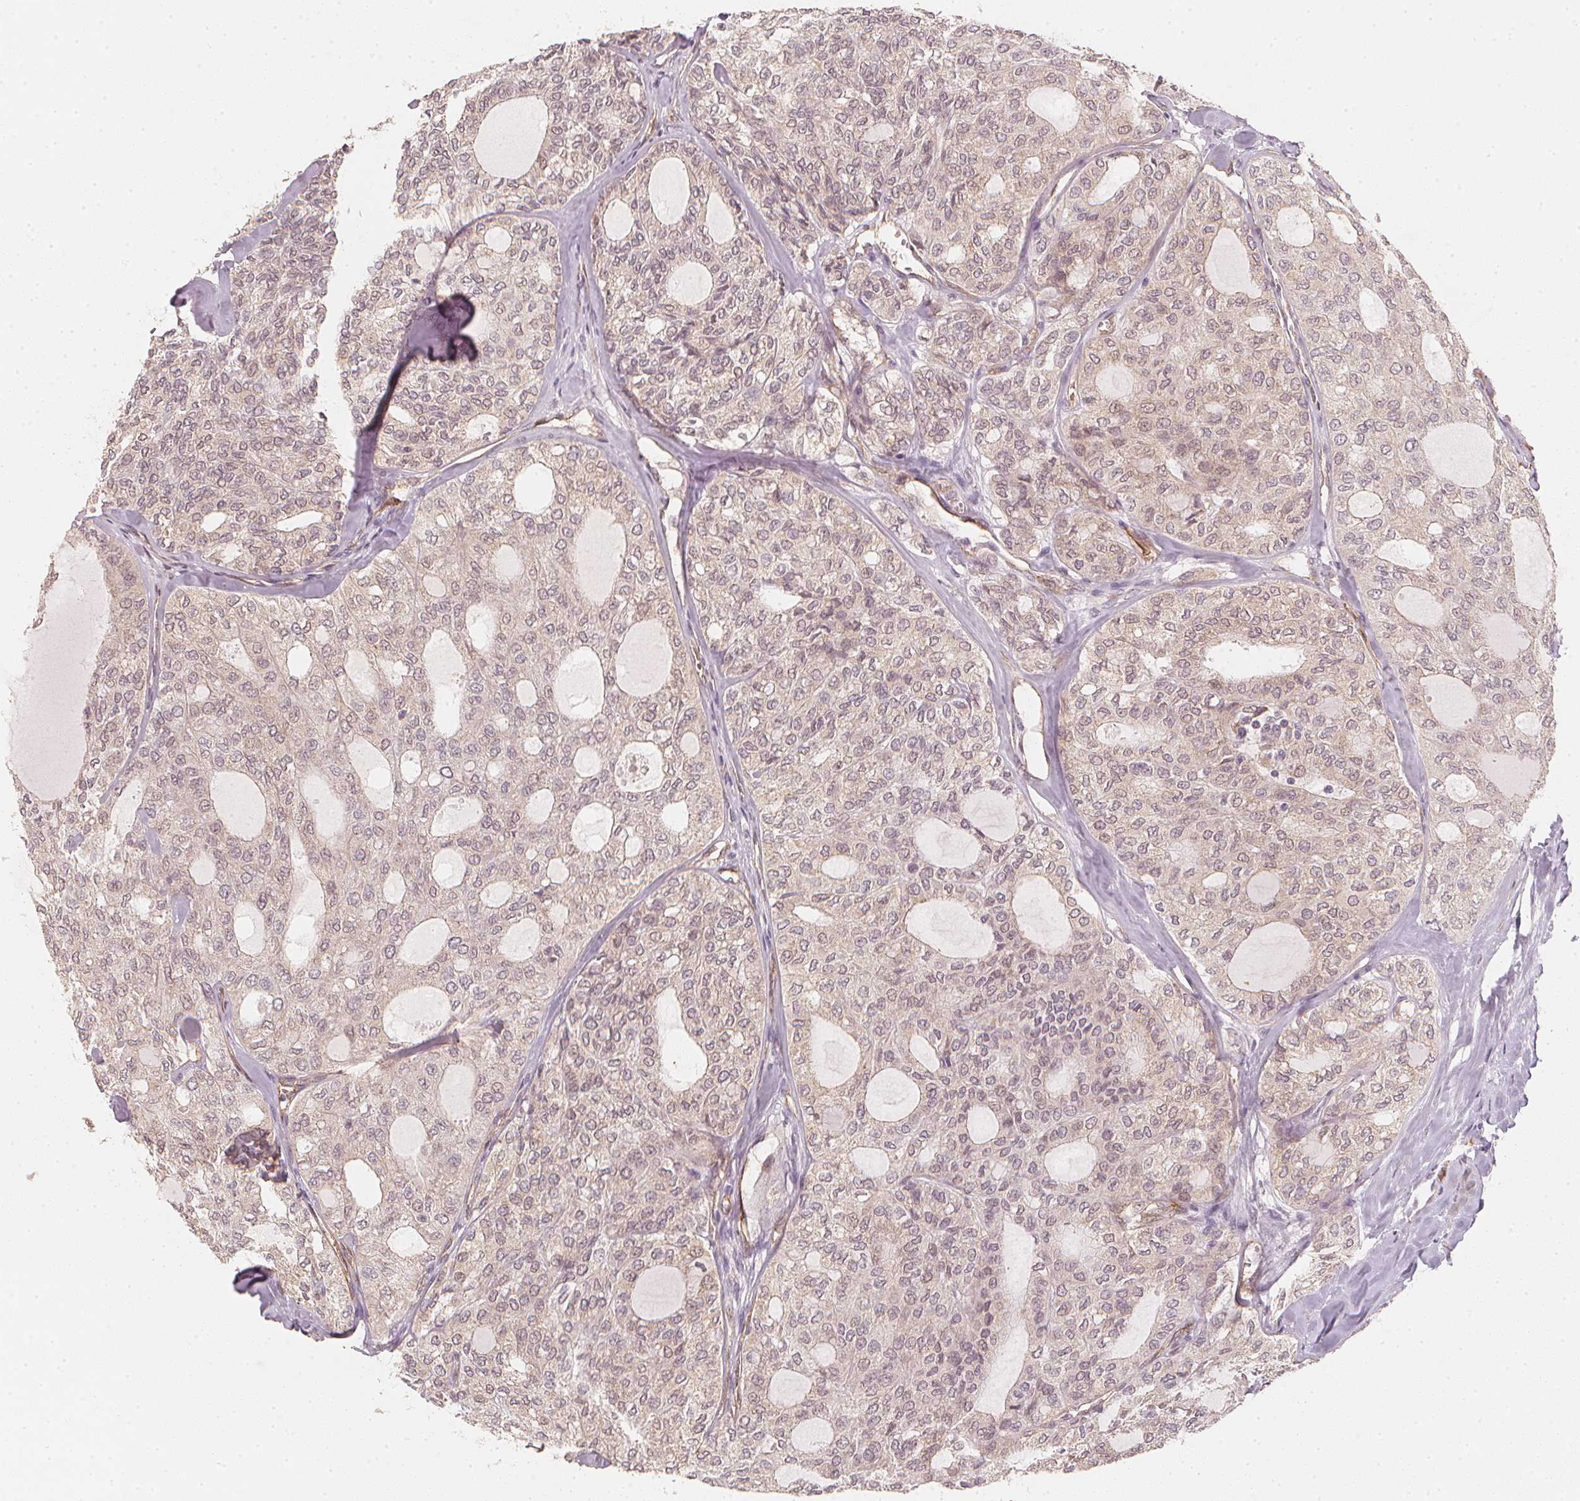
{"staining": {"intensity": "negative", "quantity": "none", "location": "none"}, "tissue": "thyroid cancer", "cell_type": "Tumor cells", "image_type": "cancer", "snomed": [{"axis": "morphology", "description": "Follicular adenoma carcinoma, NOS"}, {"axis": "topography", "description": "Thyroid gland"}], "caption": "Thyroid cancer was stained to show a protein in brown. There is no significant expression in tumor cells.", "gene": "CIB1", "patient": {"sex": "male", "age": 75}}